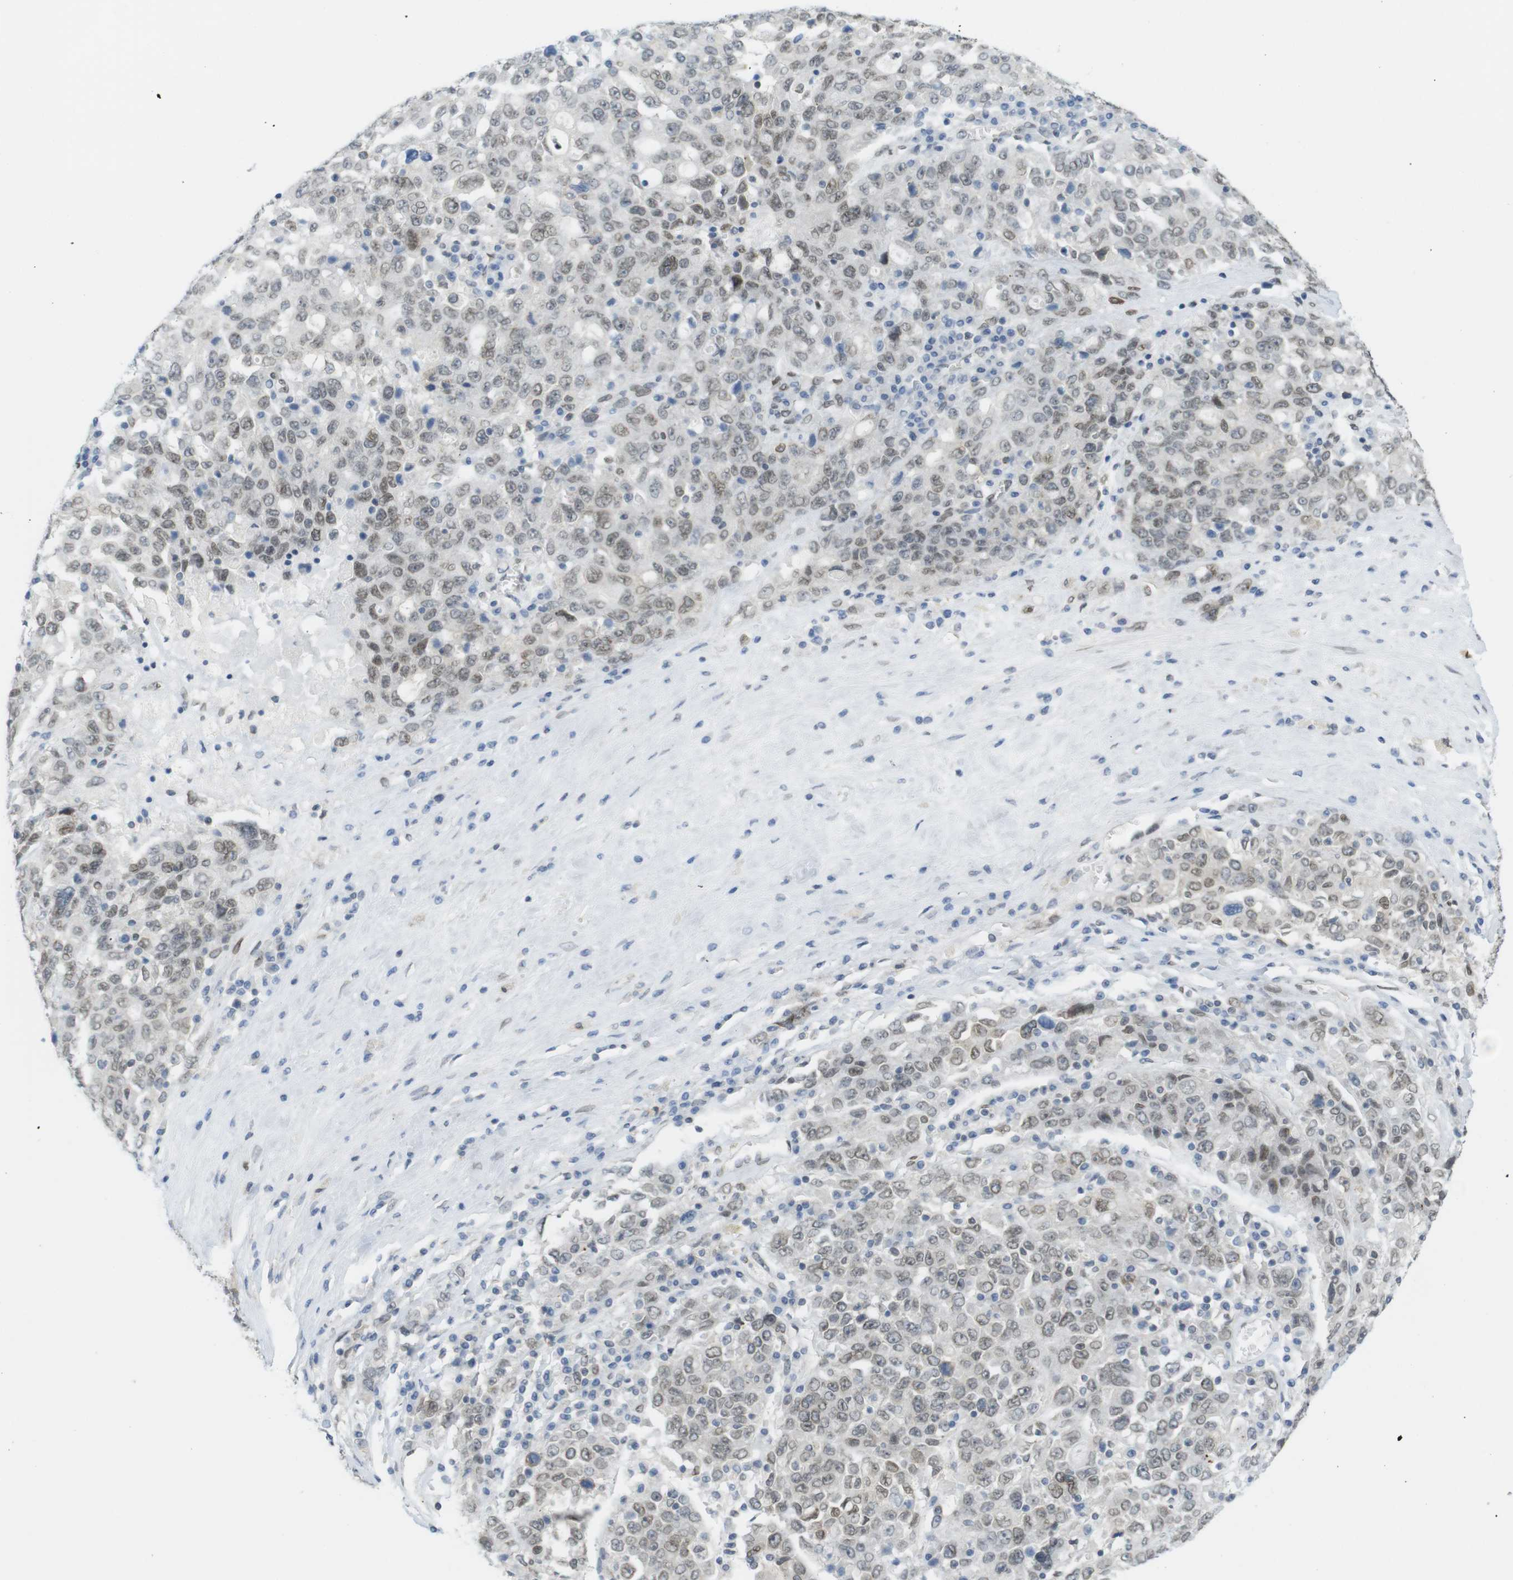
{"staining": {"intensity": "weak", "quantity": ">75%", "location": "cytoplasmic/membranous,nuclear"}, "tissue": "ovarian cancer", "cell_type": "Tumor cells", "image_type": "cancer", "snomed": [{"axis": "morphology", "description": "Carcinoma, endometroid"}, {"axis": "topography", "description": "Ovary"}], "caption": "A brown stain shows weak cytoplasmic/membranous and nuclear staining of a protein in human ovarian cancer tumor cells. The staining is performed using DAB brown chromogen to label protein expression. The nuclei are counter-stained blue using hematoxylin.", "gene": "ARL6IP6", "patient": {"sex": "female", "age": 62}}